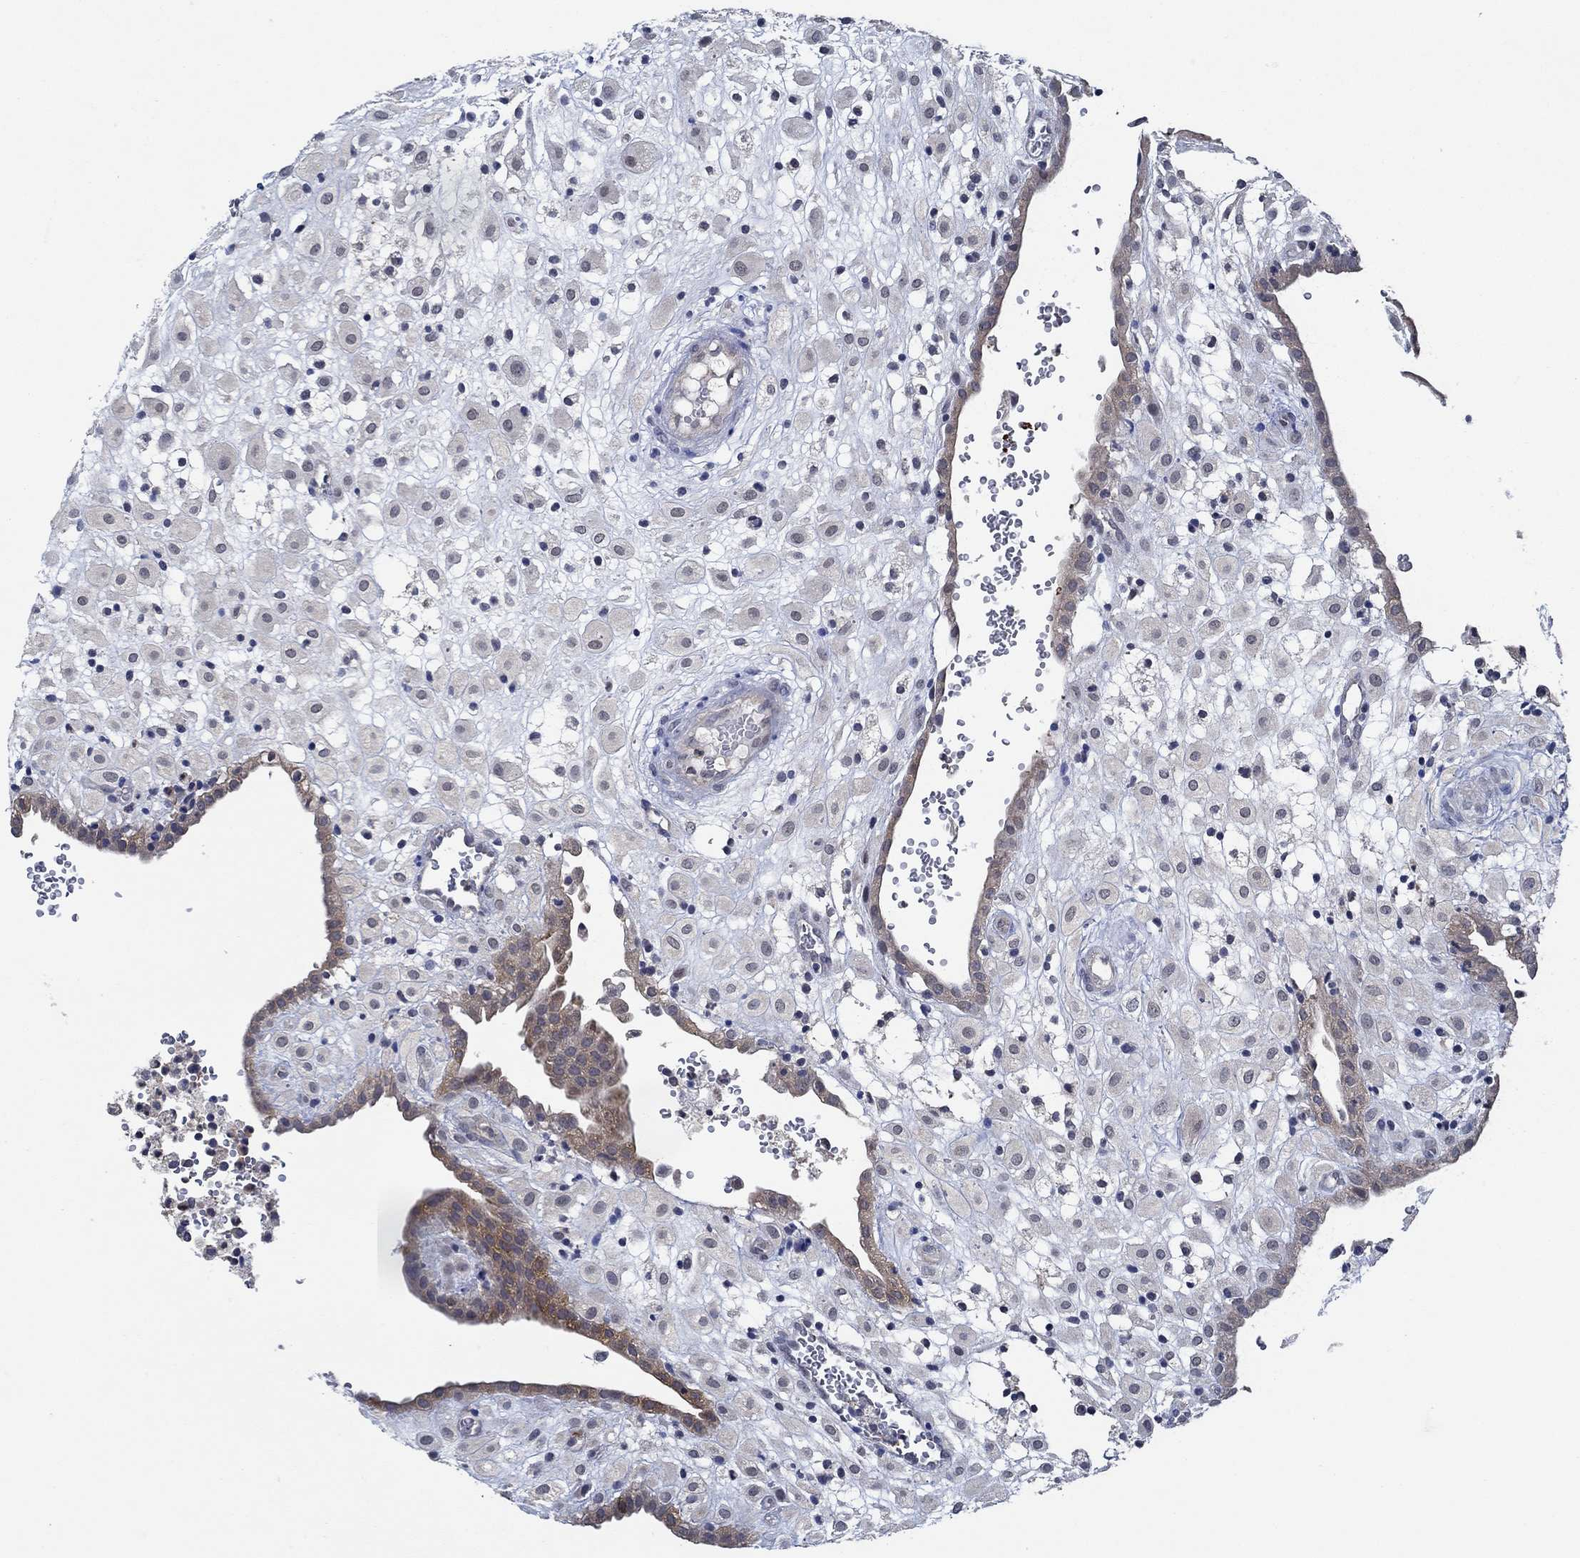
{"staining": {"intensity": "weak", "quantity": "<25%", "location": "cytoplasmic/membranous"}, "tissue": "placenta", "cell_type": "Decidual cells", "image_type": "normal", "snomed": [{"axis": "morphology", "description": "Normal tissue, NOS"}, {"axis": "topography", "description": "Placenta"}], "caption": "IHC of benign human placenta displays no positivity in decidual cells.", "gene": "DACT1", "patient": {"sex": "female", "age": 24}}